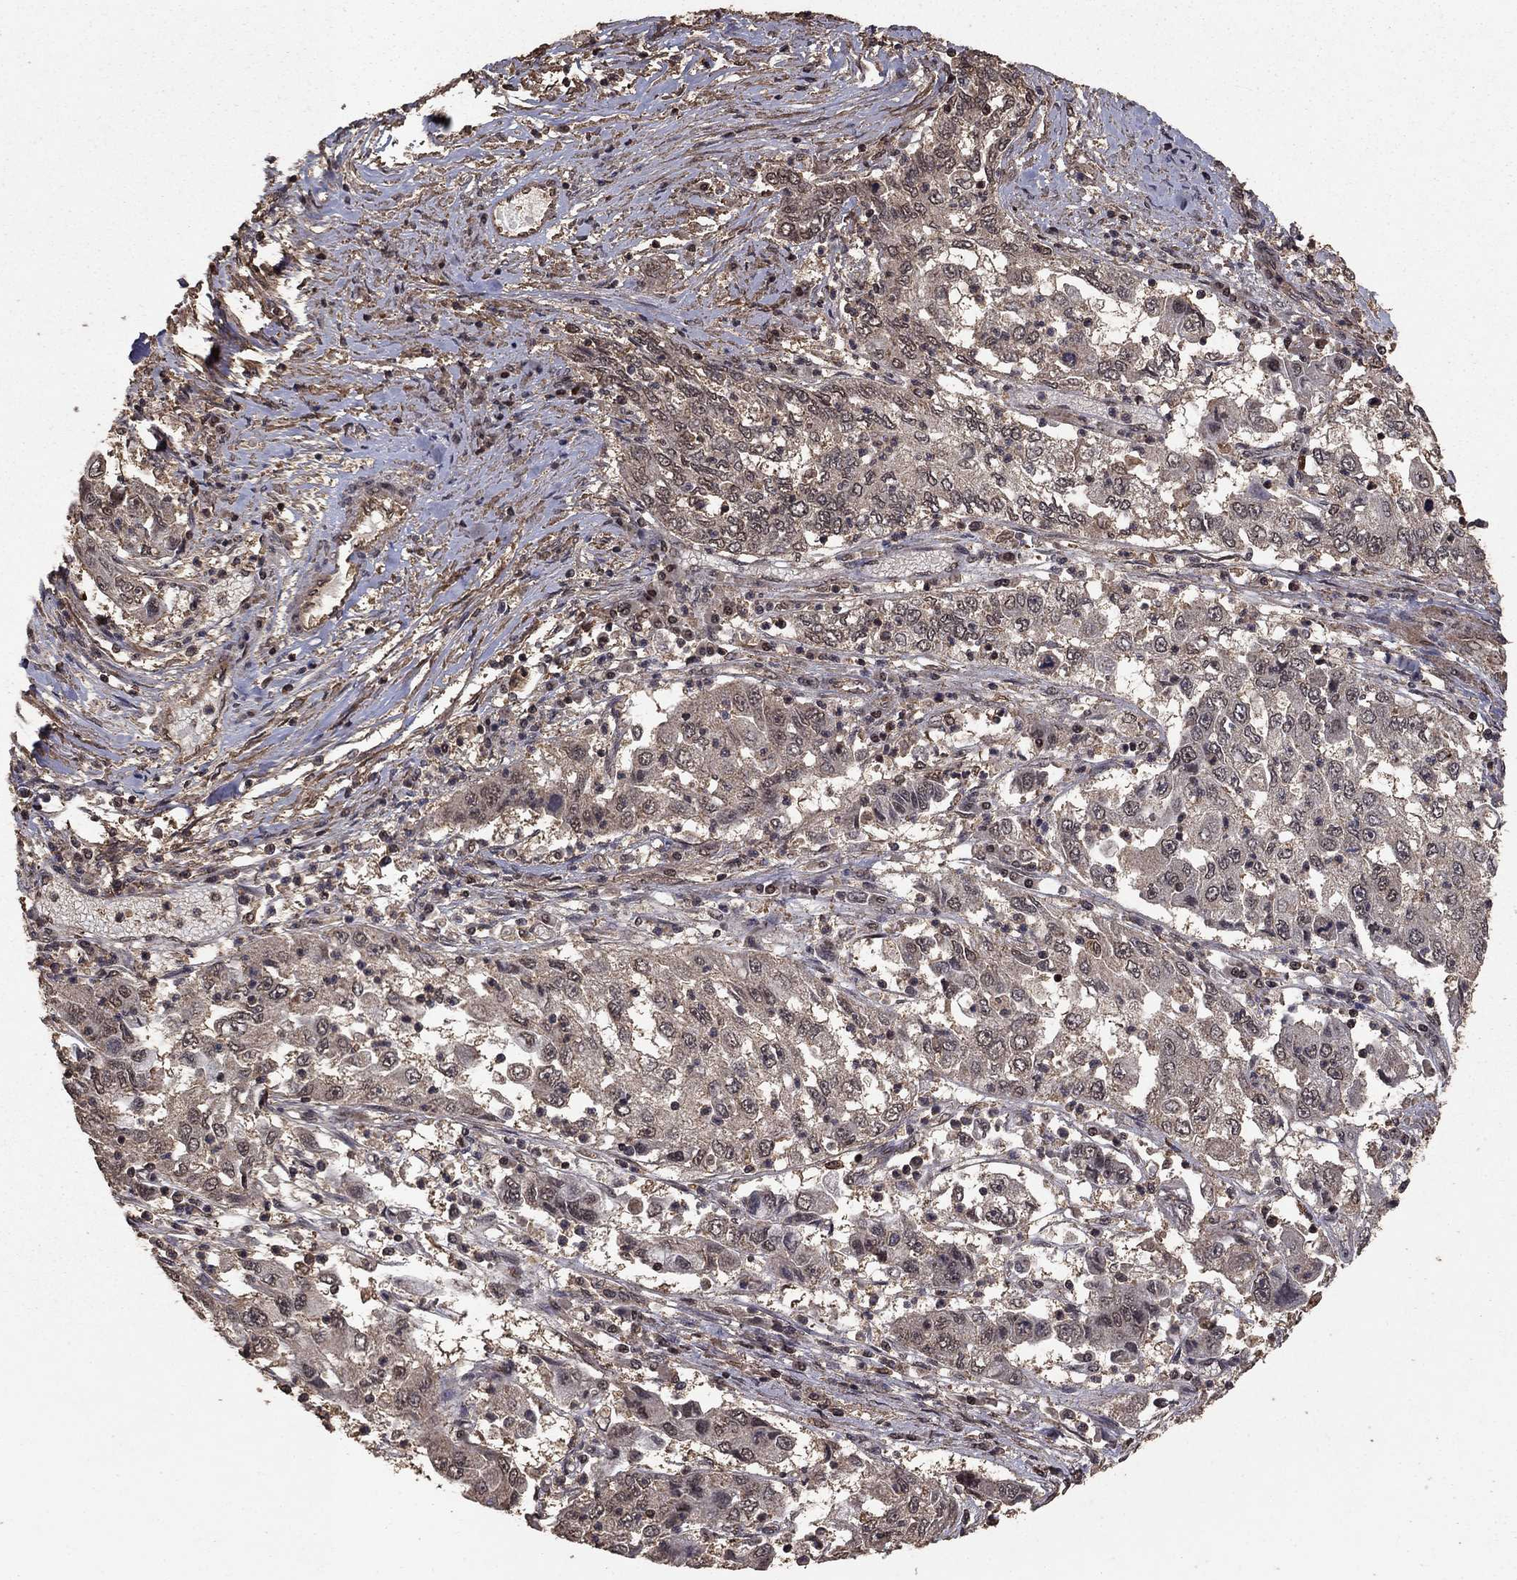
{"staining": {"intensity": "weak", "quantity": "<25%", "location": "cytoplasmic/membranous"}, "tissue": "cervical cancer", "cell_type": "Tumor cells", "image_type": "cancer", "snomed": [{"axis": "morphology", "description": "Squamous cell carcinoma, NOS"}, {"axis": "topography", "description": "Cervix"}], "caption": "This is an immunohistochemistry histopathology image of human cervical squamous cell carcinoma. There is no staining in tumor cells.", "gene": "PRDM1", "patient": {"sex": "female", "age": 36}}